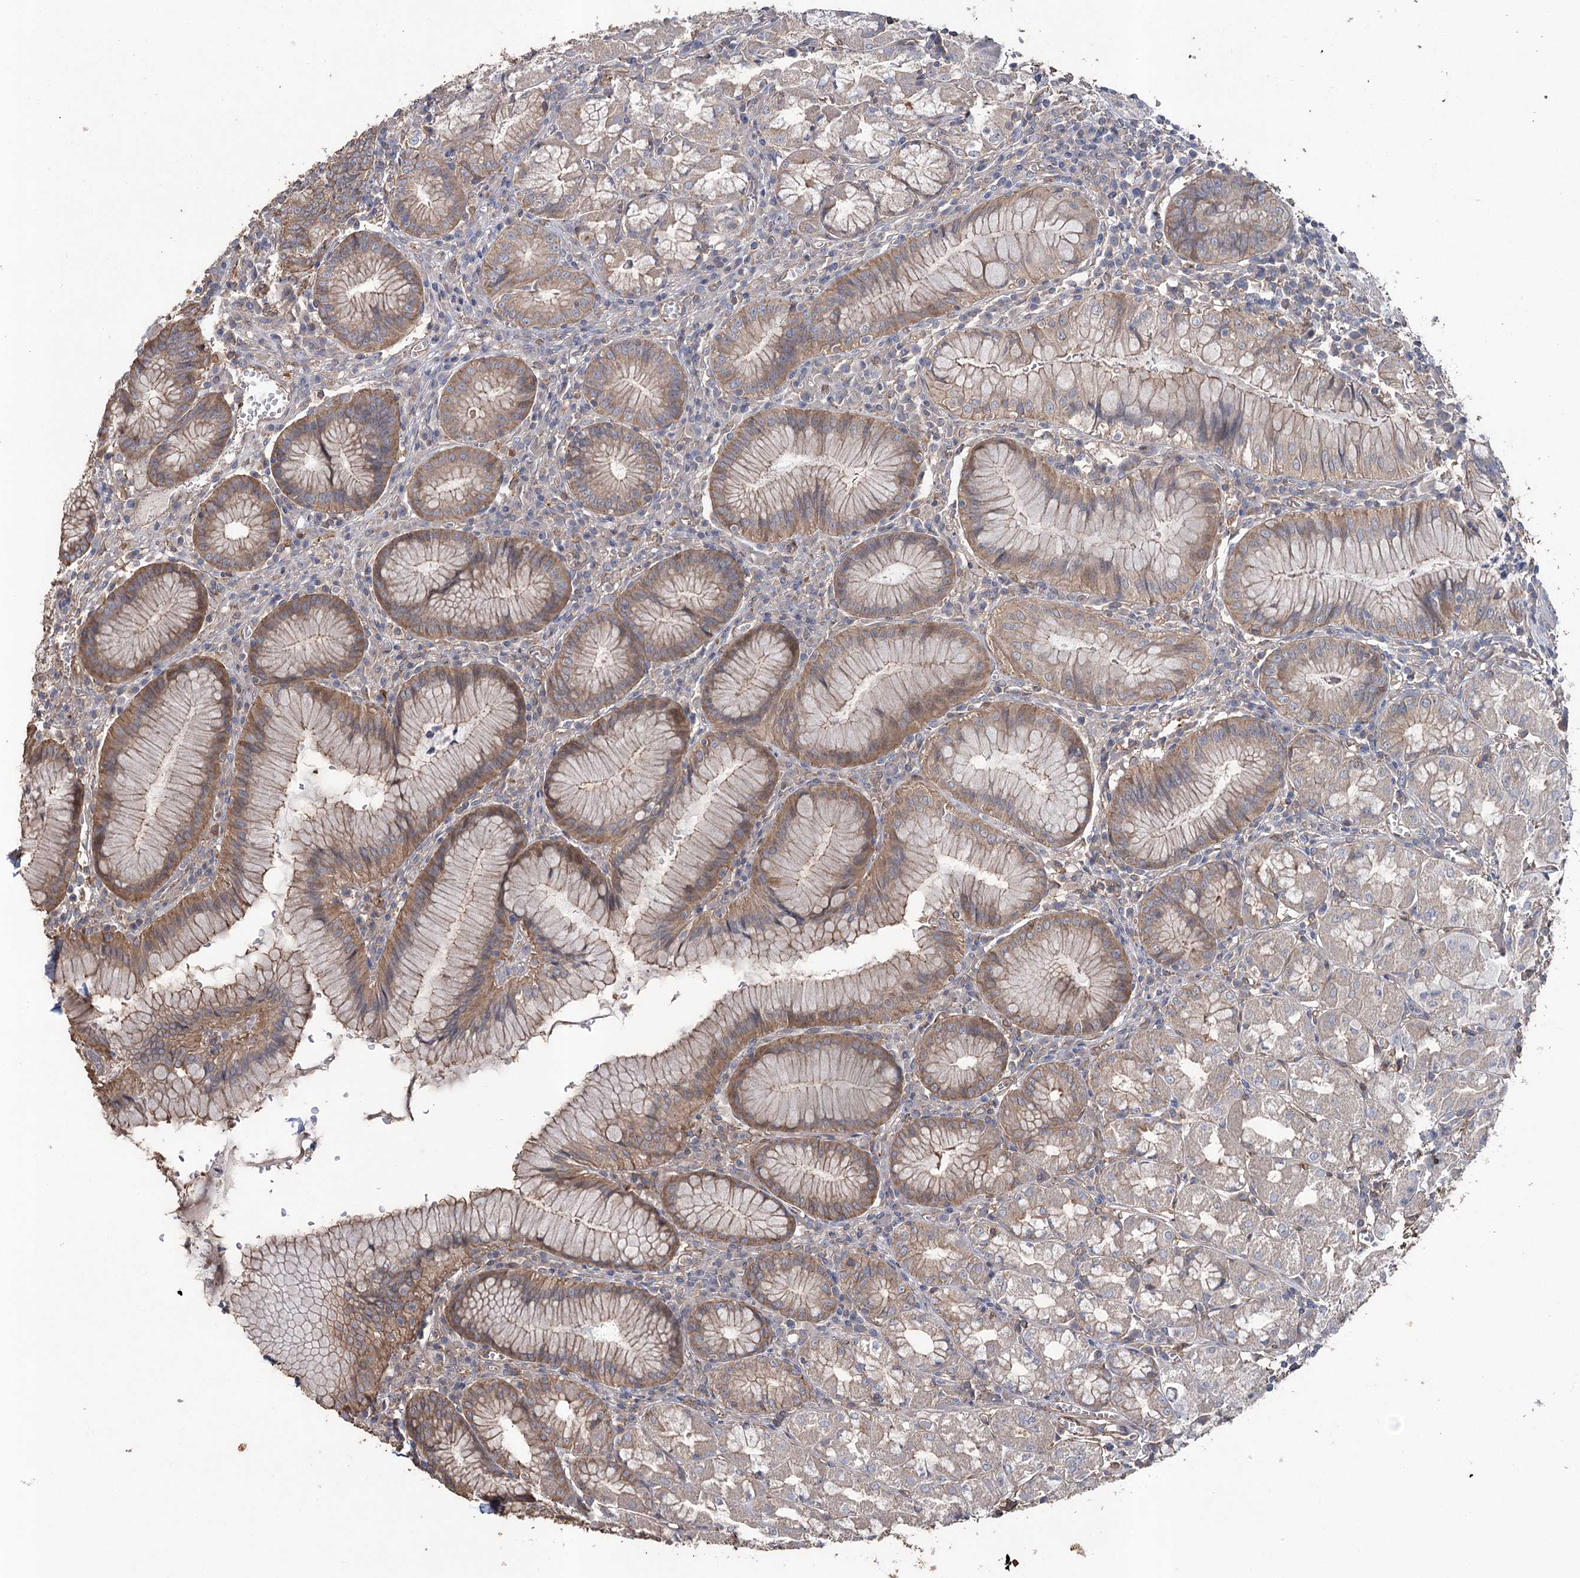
{"staining": {"intensity": "moderate", "quantity": ">75%", "location": "cytoplasmic/membranous"}, "tissue": "stomach", "cell_type": "Glandular cells", "image_type": "normal", "snomed": [{"axis": "morphology", "description": "Normal tissue, NOS"}, {"axis": "topography", "description": "Stomach"}], "caption": "Immunohistochemical staining of normal stomach reveals moderate cytoplasmic/membranous protein expression in approximately >75% of glandular cells.", "gene": "FAM13B", "patient": {"sex": "male", "age": 55}}